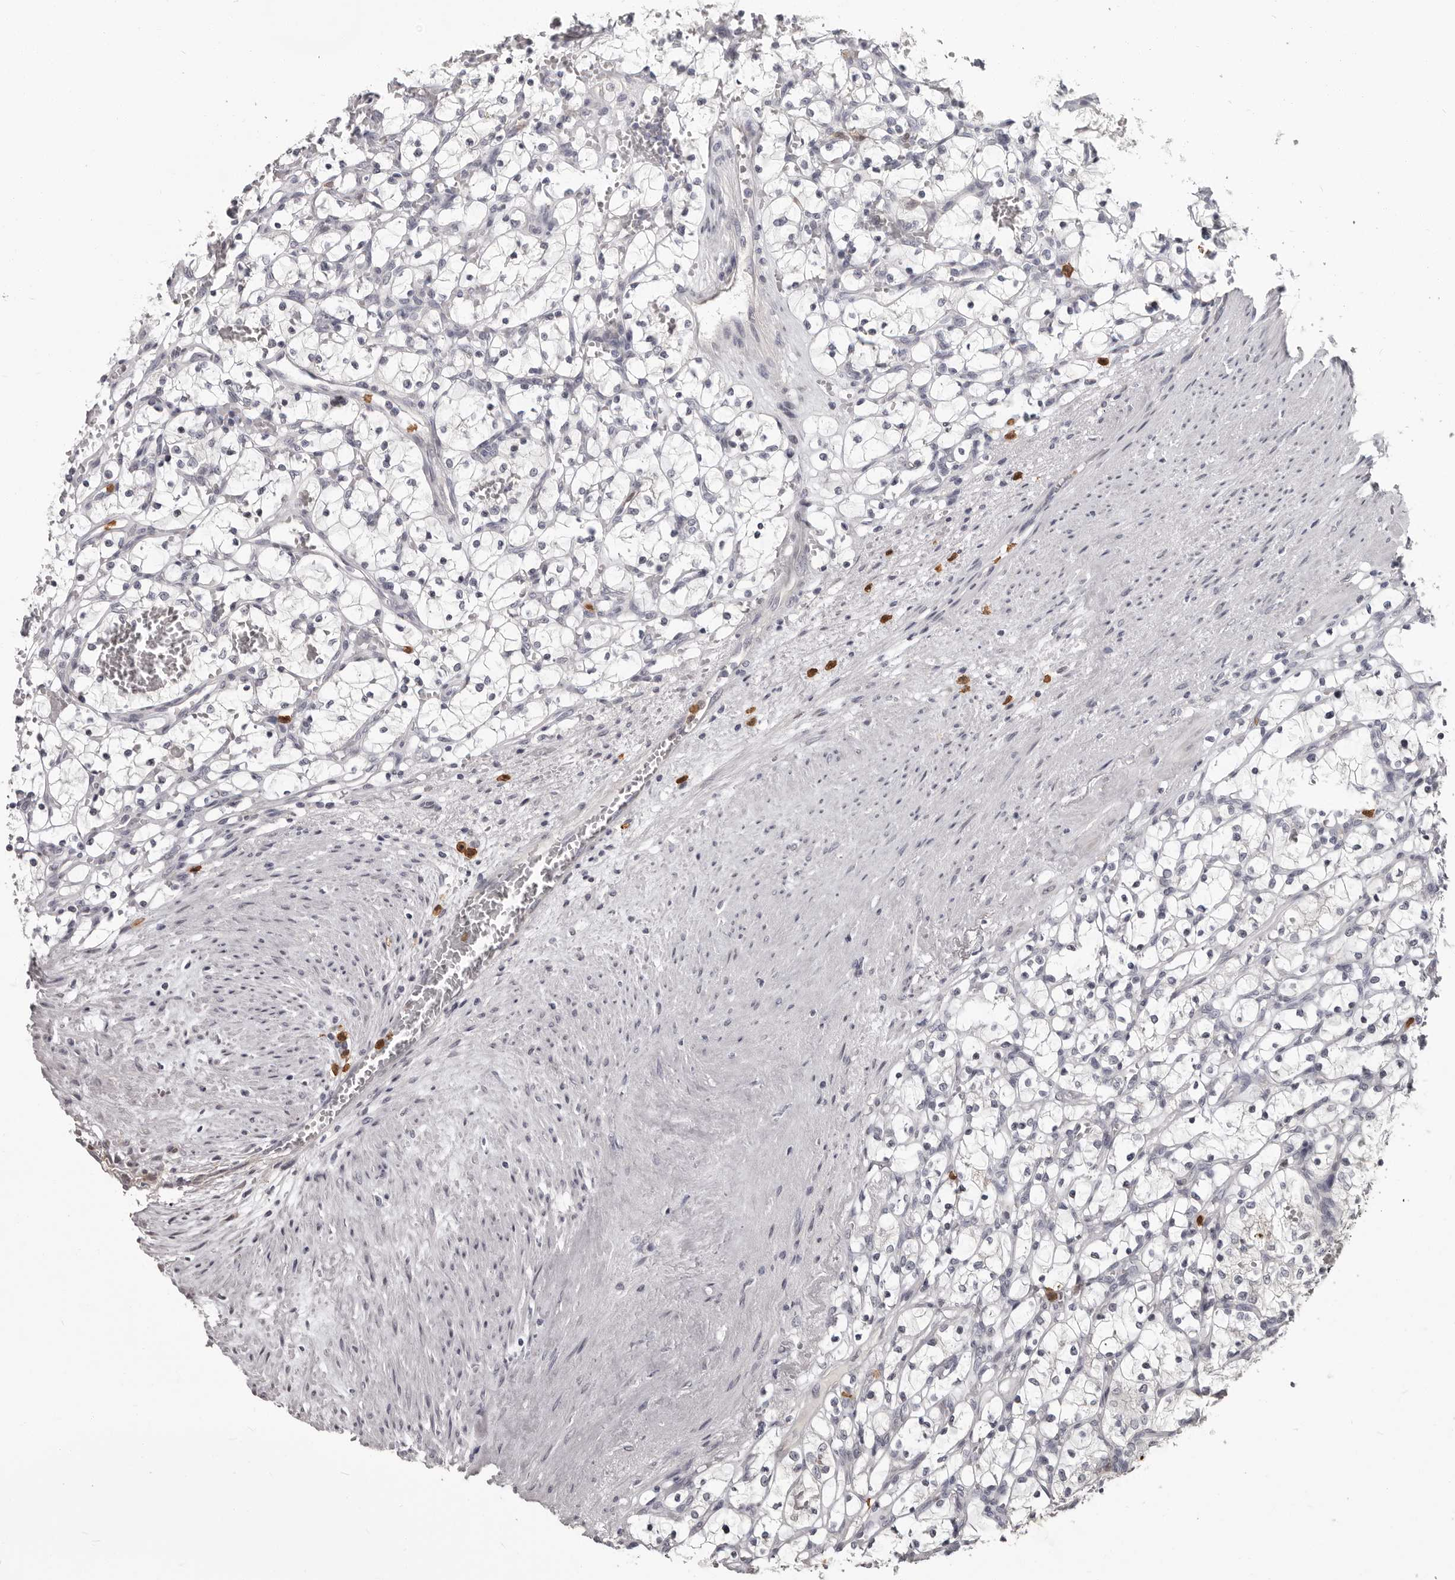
{"staining": {"intensity": "negative", "quantity": "none", "location": "none"}, "tissue": "renal cancer", "cell_type": "Tumor cells", "image_type": "cancer", "snomed": [{"axis": "morphology", "description": "Adenocarcinoma, NOS"}, {"axis": "topography", "description": "Kidney"}], "caption": "This is a image of immunohistochemistry staining of renal cancer (adenocarcinoma), which shows no positivity in tumor cells.", "gene": "GPR157", "patient": {"sex": "female", "age": 69}}